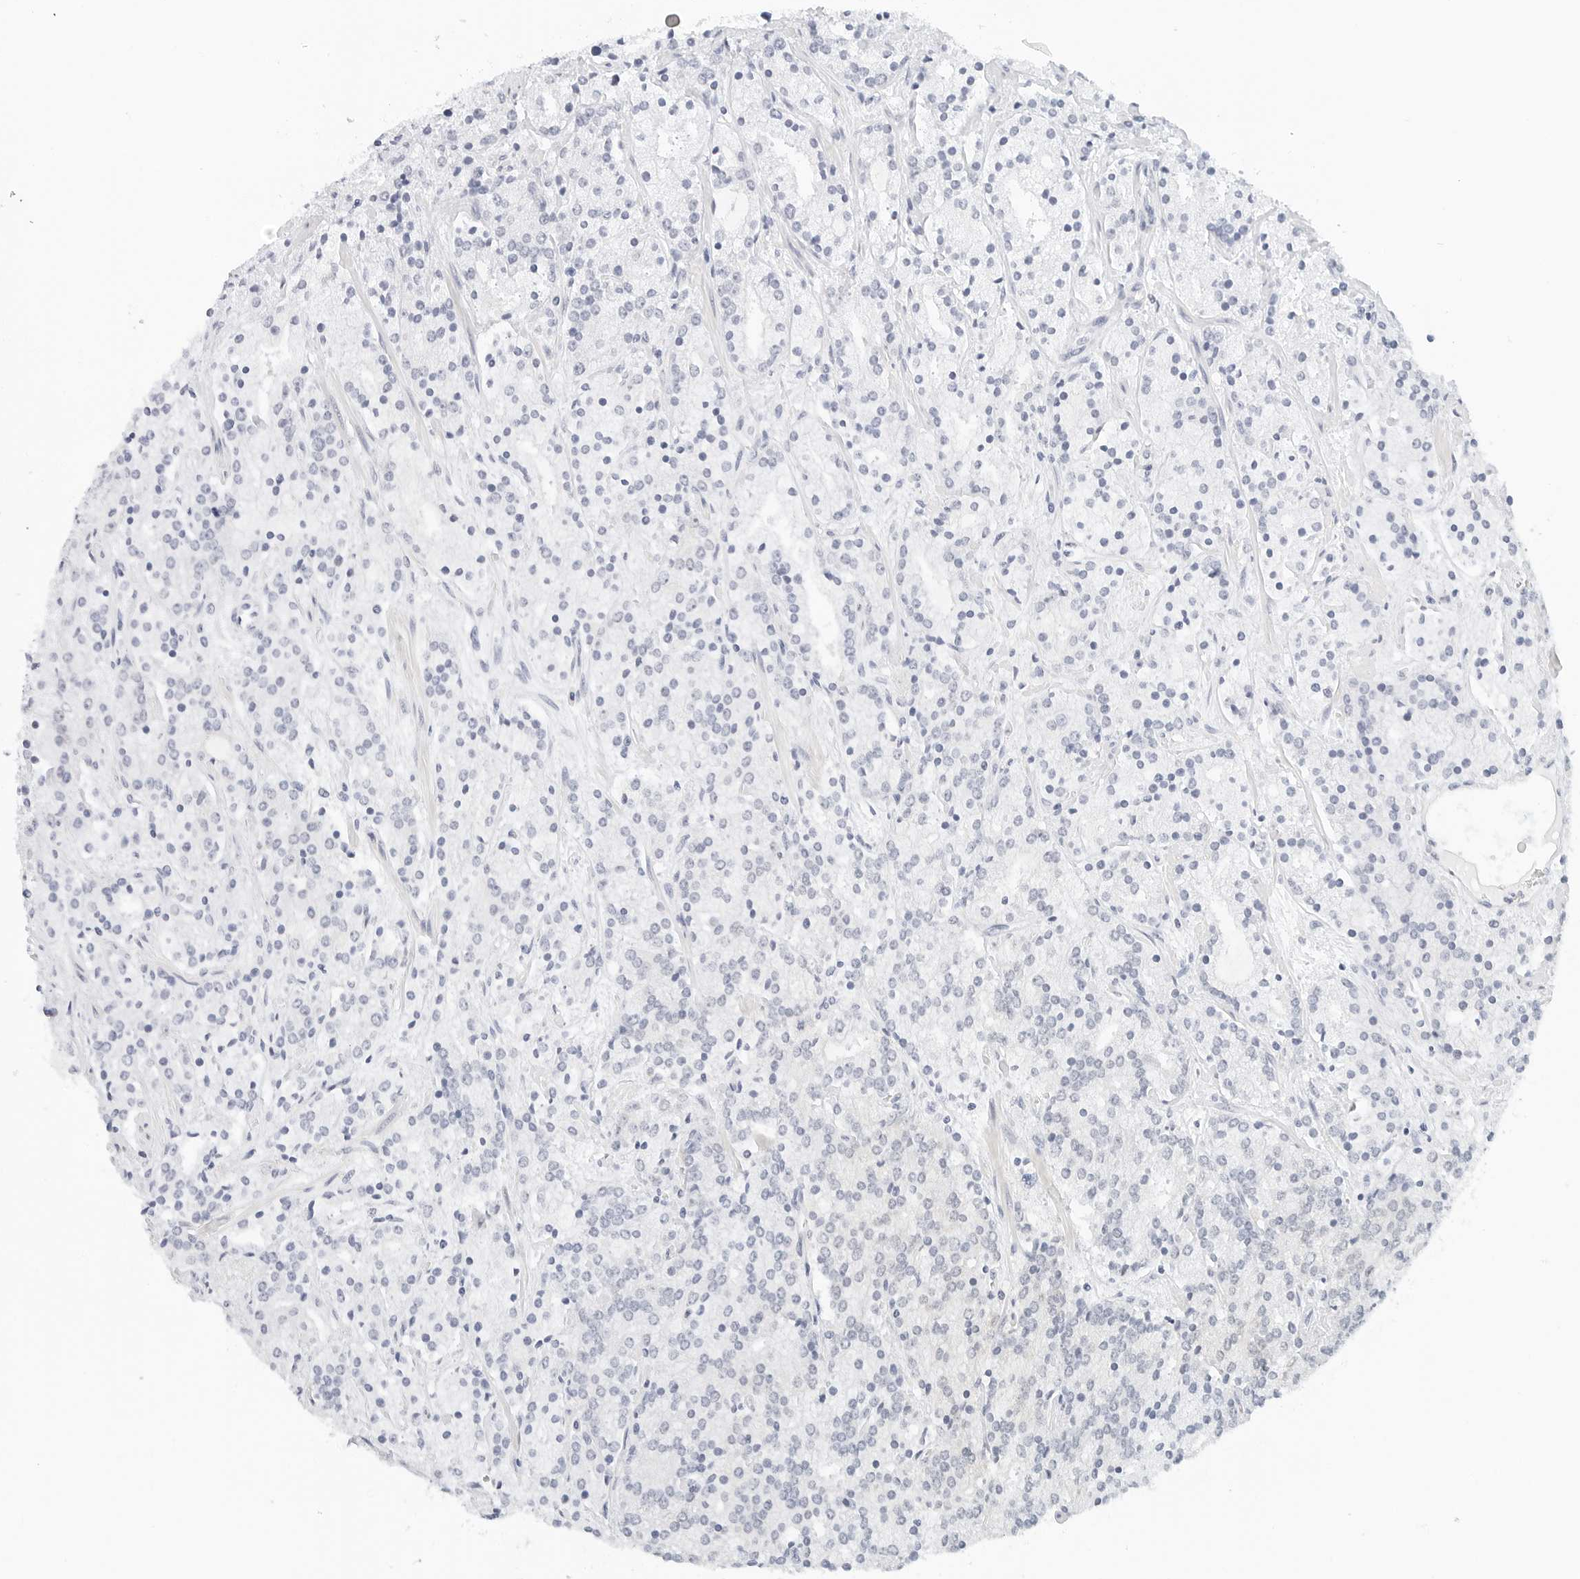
{"staining": {"intensity": "negative", "quantity": "none", "location": "none"}, "tissue": "prostate cancer", "cell_type": "Tumor cells", "image_type": "cancer", "snomed": [{"axis": "morphology", "description": "Adenocarcinoma, High grade"}, {"axis": "topography", "description": "Prostate"}], "caption": "The IHC photomicrograph has no significant positivity in tumor cells of high-grade adenocarcinoma (prostate) tissue.", "gene": "CD22", "patient": {"sex": "male", "age": 71}}